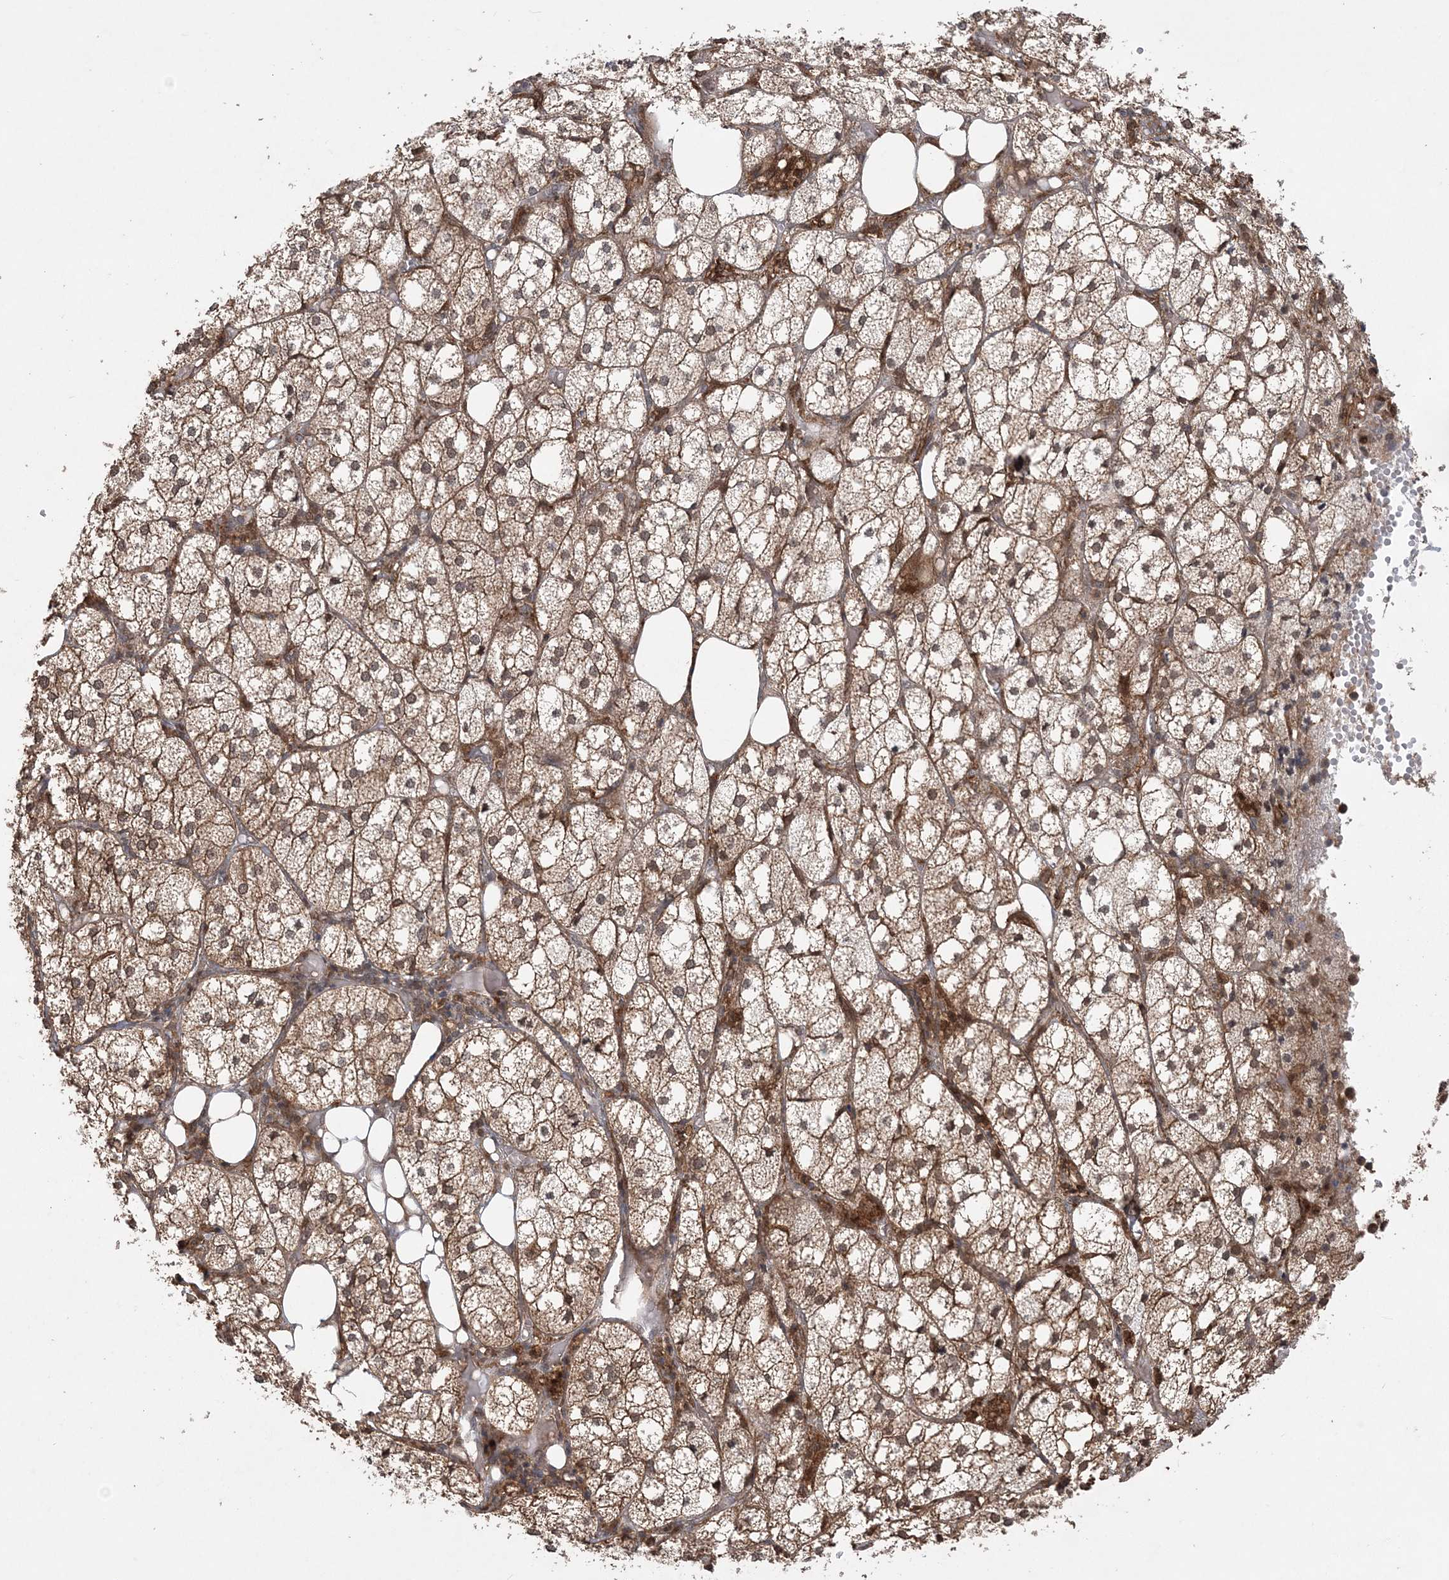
{"staining": {"intensity": "strong", "quantity": ">75%", "location": "cytoplasmic/membranous"}, "tissue": "adrenal gland", "cell_type": "Glandular cells", "image_type": "normal", "snomed": [{"axis": "morphology", "description": "Normal tissue, NOS"}, {"axis": "topography", "description": "Adrenal gland"}], "caption": "Immunohistochemistry photomicrograph of benign adrenal gland stained for a protein (brown), which demonstrates high levels of strong cytoplasmic/membranous expression in approximately >75% of glandular cells.", "gene": "LACC1", "patient": {"sex": "female", "age": 61}}